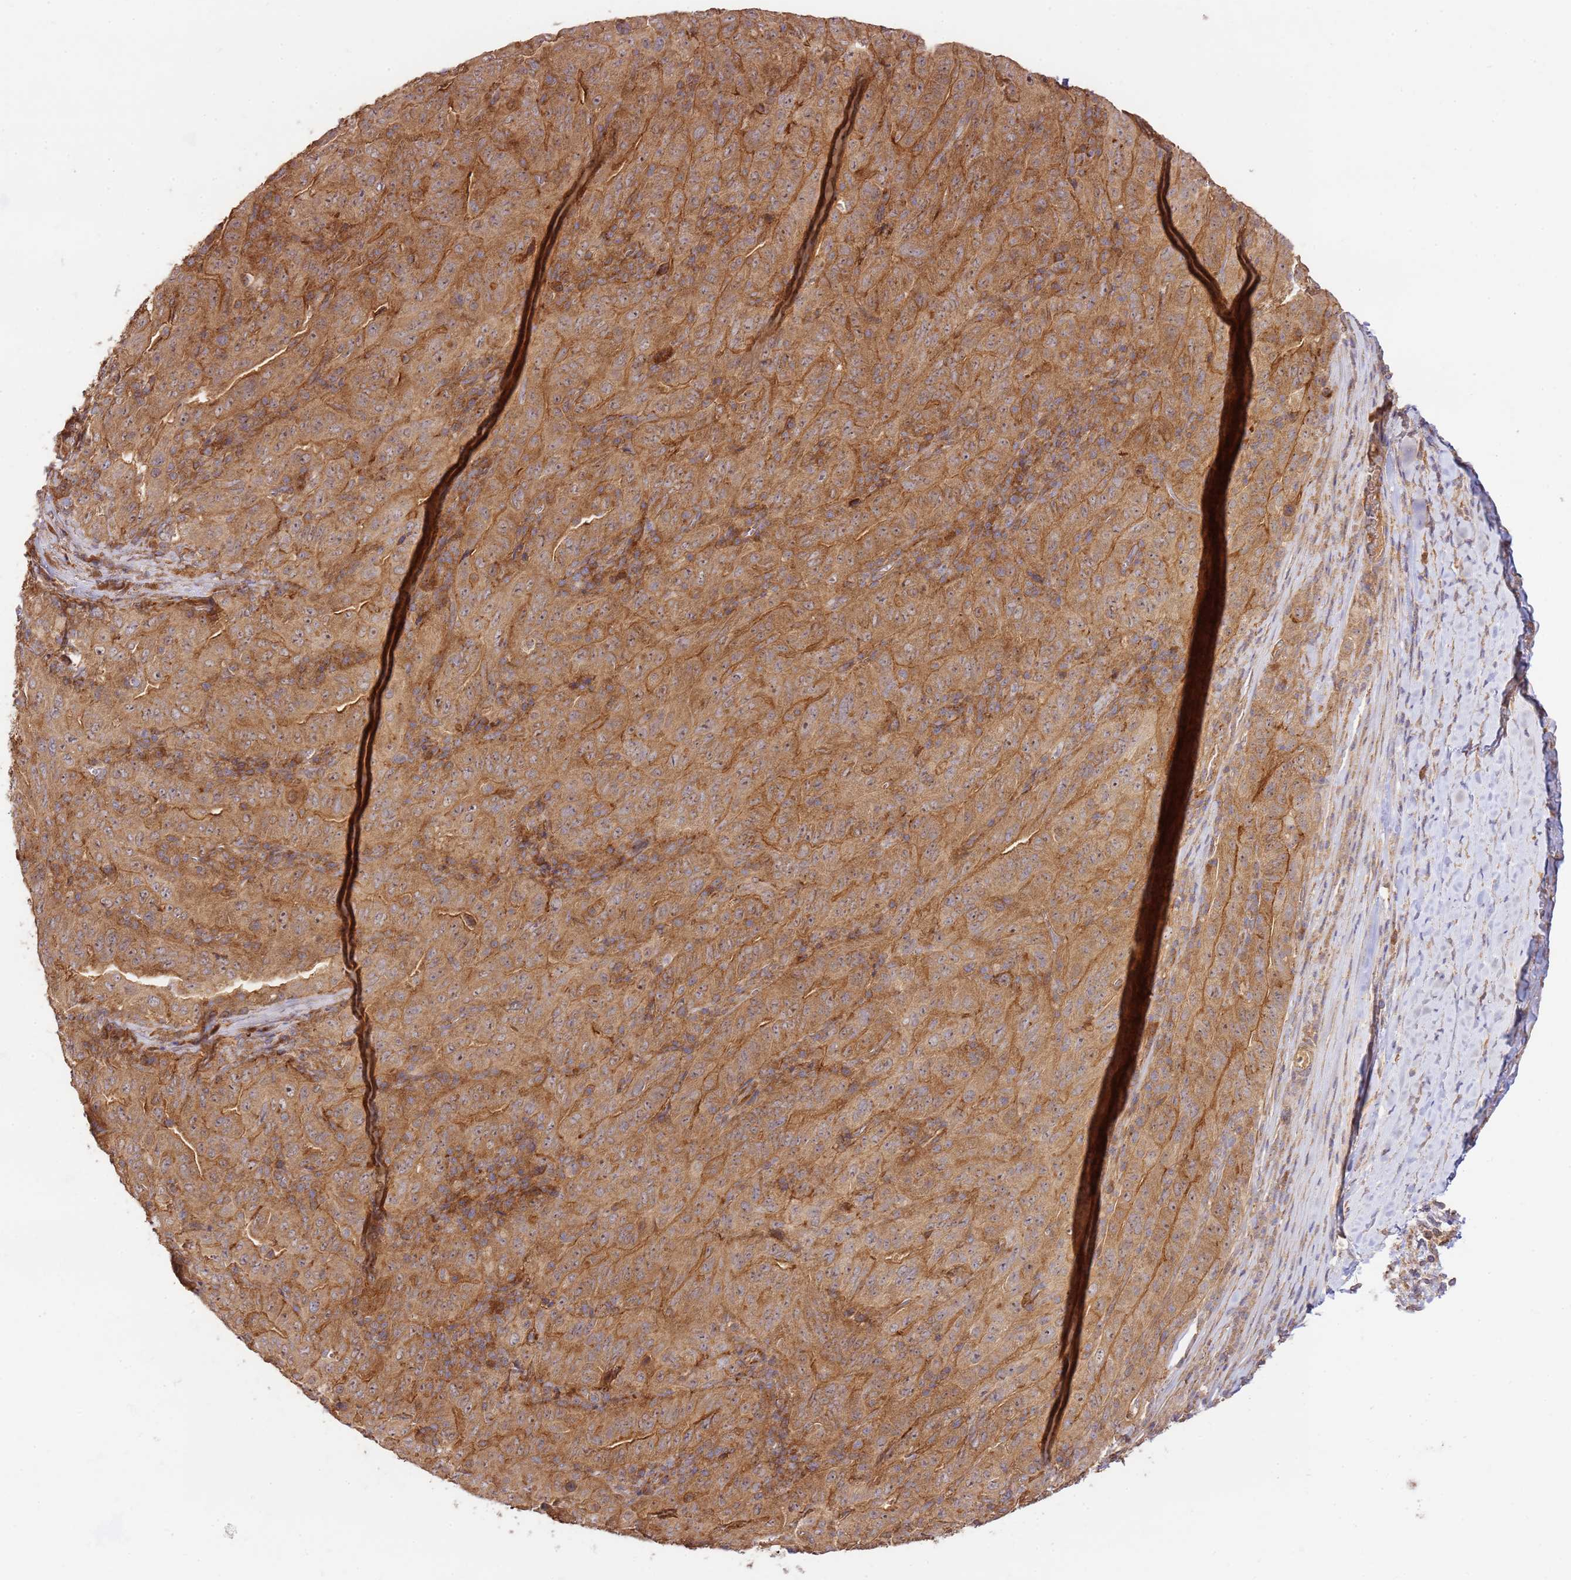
{"staining": {"intensity": "moderate", "quantity": ">75%", "location": "cytoplasmic/membranous"}, "tissue": "pancreatic cancer", "cell_type": "Tumor cells", "image_type": "cancer", "snomed": [{"axis": "morphology", "description": "Adenocarcinoma, NOS"}, {"axis": "topography", "description": "Pancreas"}], "caption": "Immunohistochemical staining of adenocarcinoma (pancreatic) exhibits moderate cytoplasmic/membranous protein staining in about >75% of tumor cells. The staining is performed using DAB (3,3'-diaminobenzidine) brown chromogen to label protein expression. The nuclei are counter-stained blue using hematoxylin.", "gene": "GAREM1", "patient": {"sex": "male", "age": 63}}